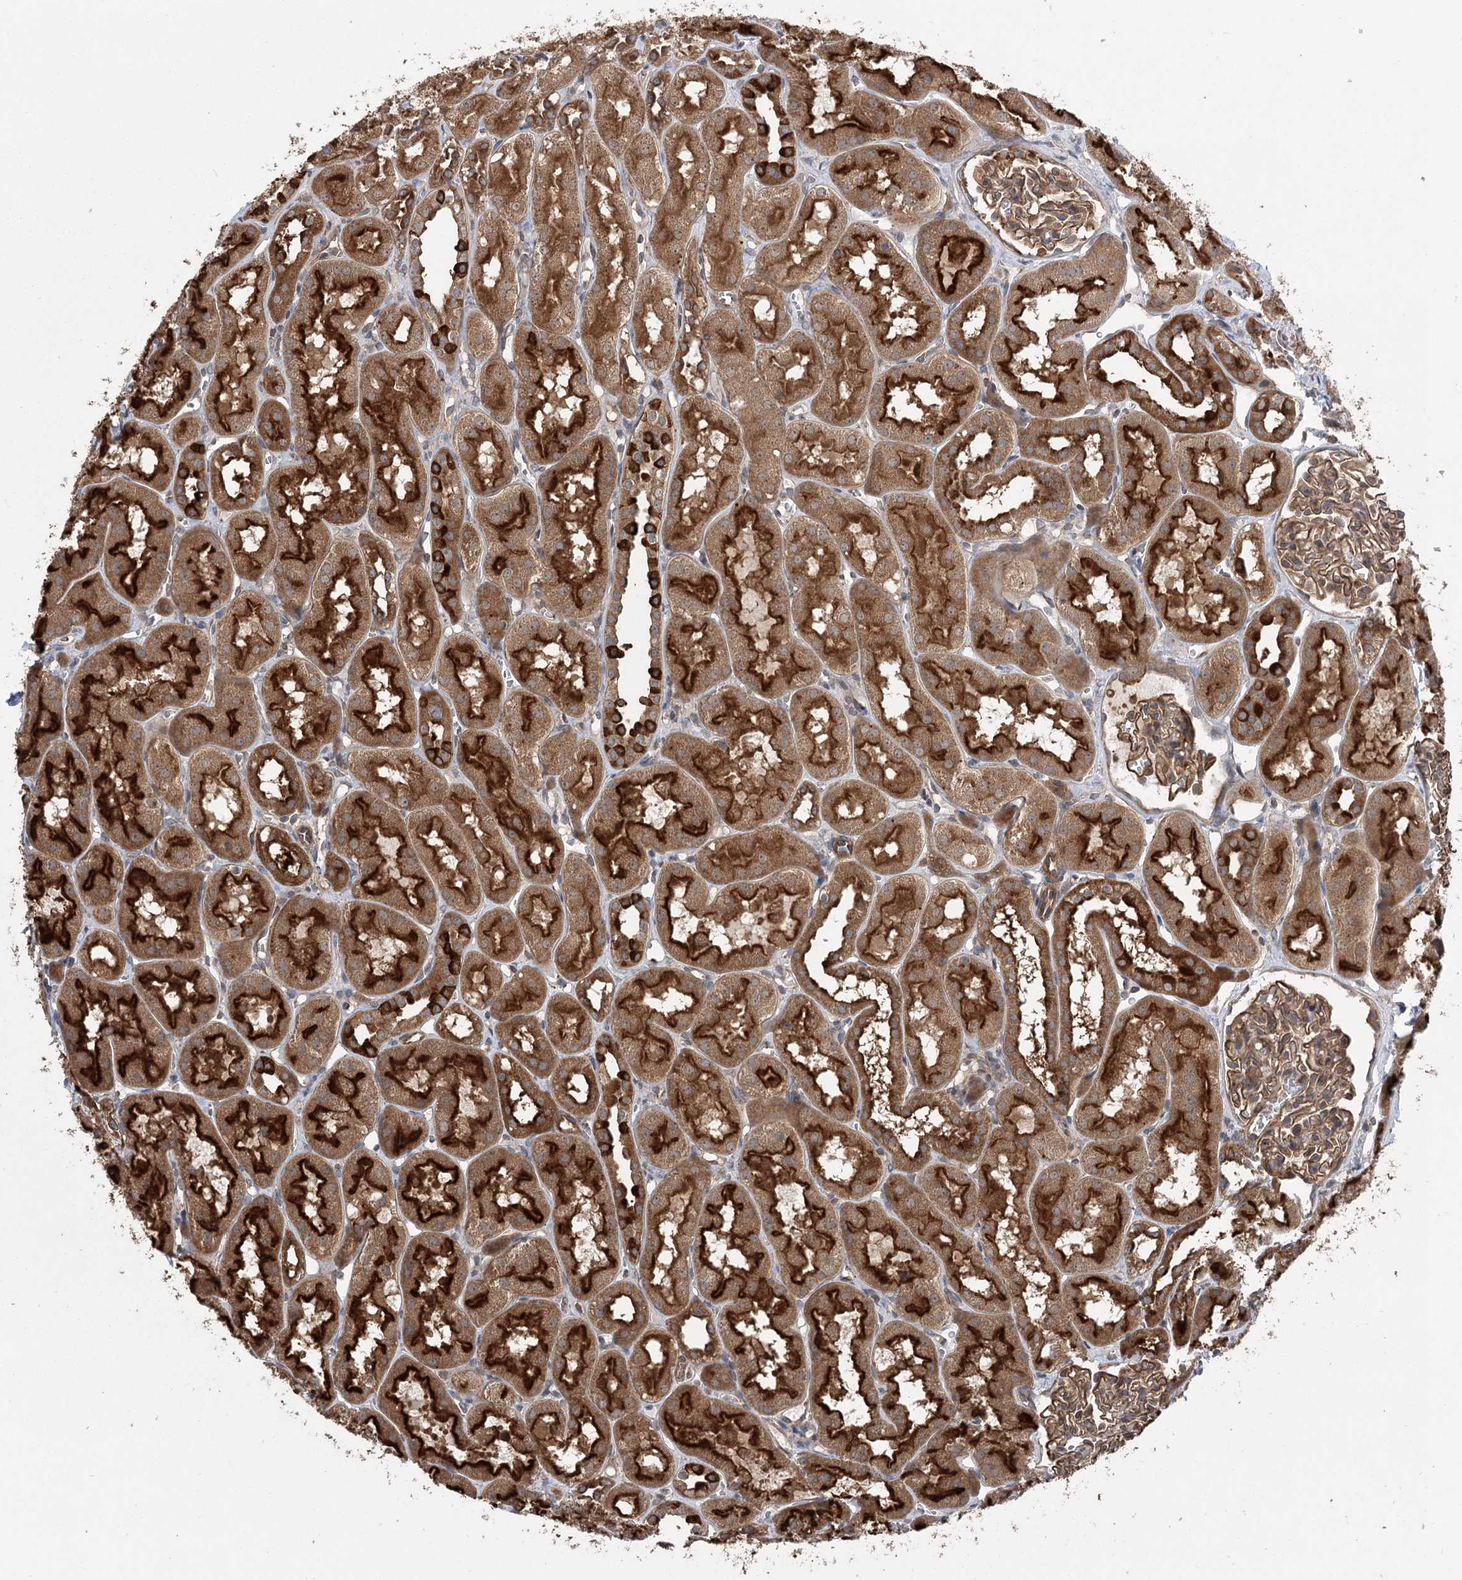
{"staining": {"intensity": "moderate", "quantity": ">75%", "location": "cytoplasmic/membranous"}, "tissue": "kidney", "cell_type": "Cells in glomeruli", "image_type": "normal", "snomed": [{"axis": "morphology", "description": "Normal tissue, NOS"}, {"axis": "topography", "description": "Kidney"}, {"axis": "topography", "description": "Urinary bladder"}], "caption": "Immunohistochemistry staining of benign kidney, which demonstrates medium levels of moderate cytoplasmic/membranous expression in approximately >75% of cells in glomeruli indicating moderate cytoplasmic/membranous protein staining. The staining was performed using DAB (brown) for protein detection and nuclei were counterstained in hematoxylin (blue).", "gene": "VPS37B", "patient": {"sex": "male", "age": 16}}